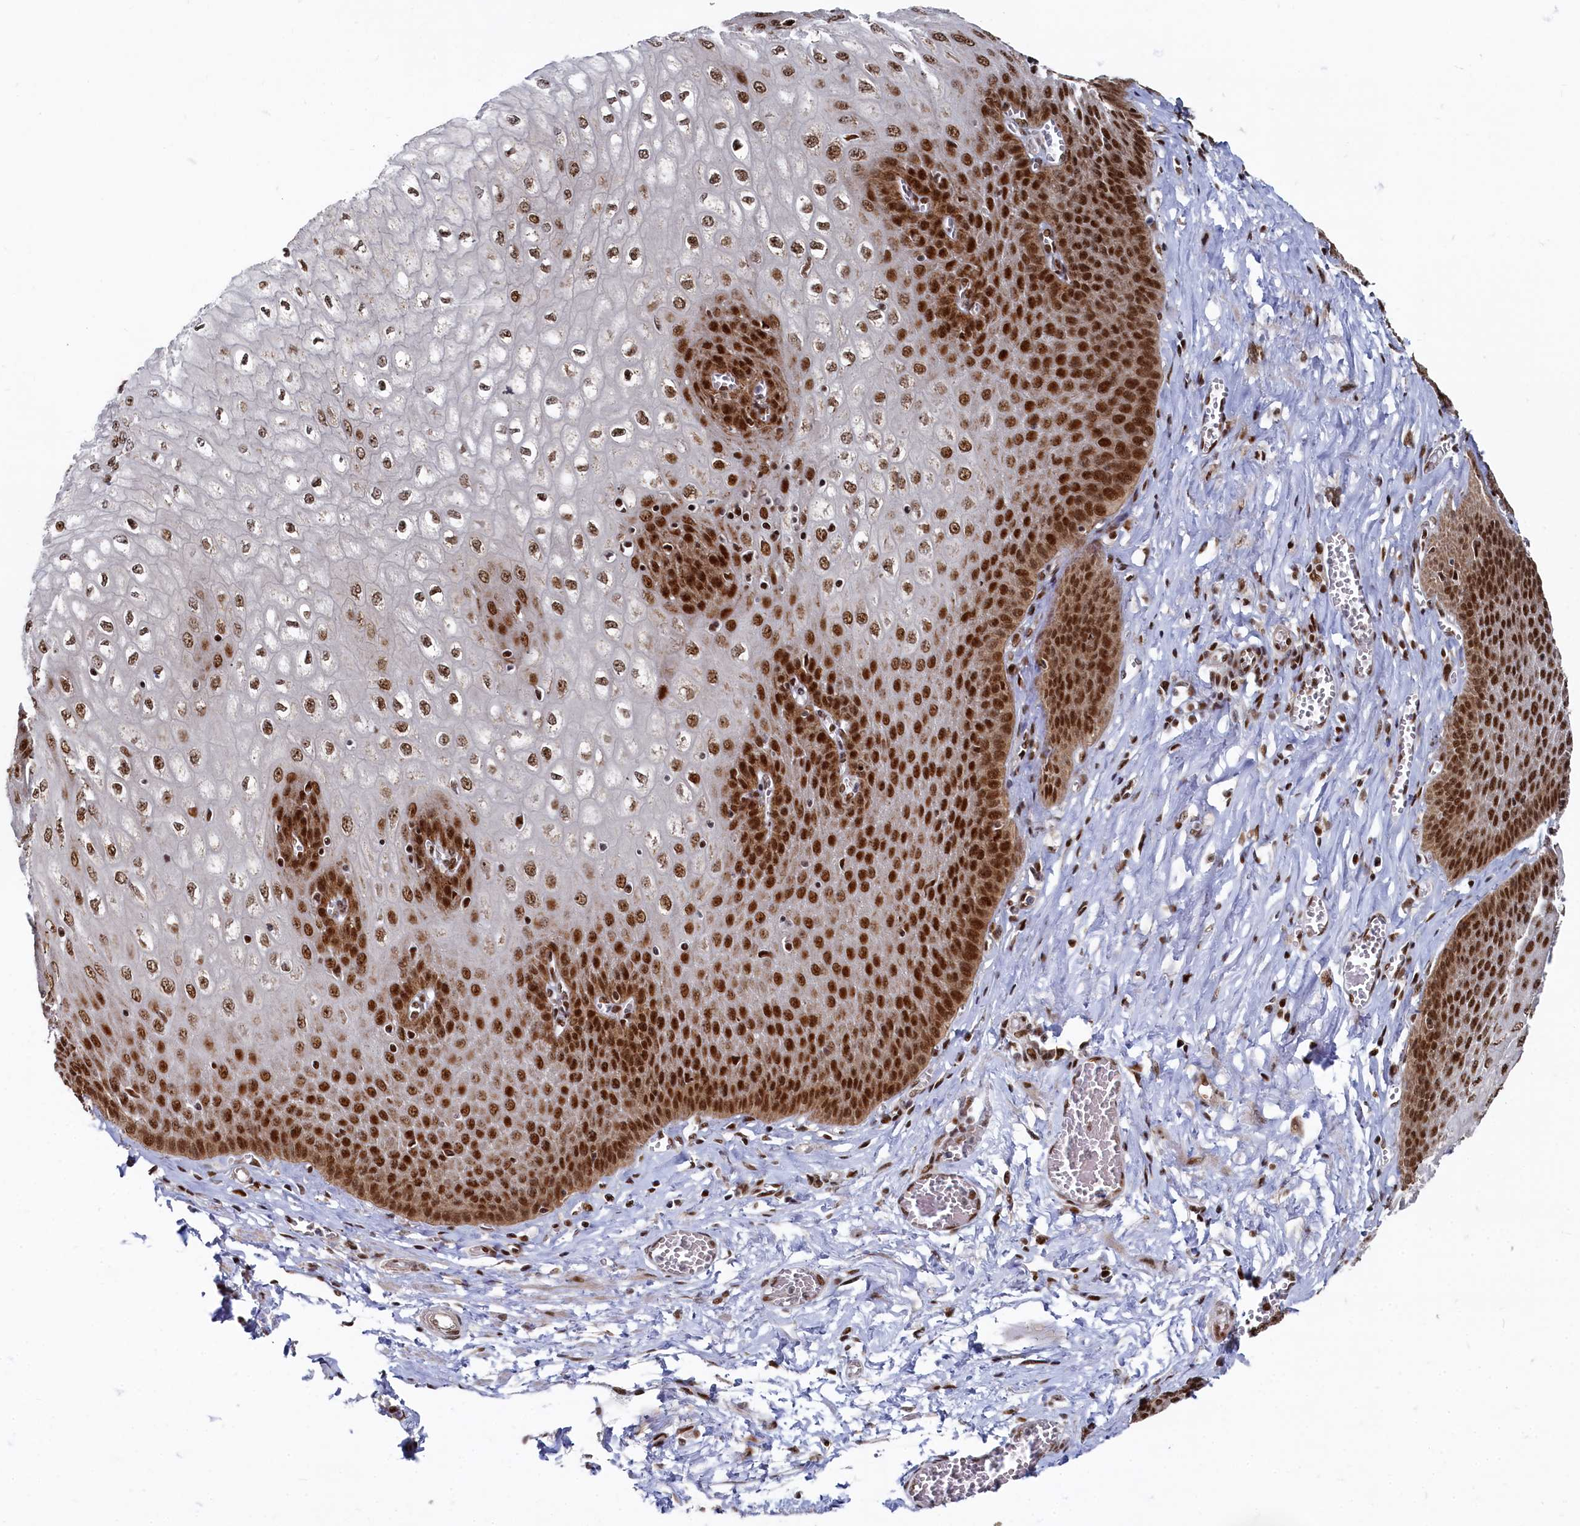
{"staining": {"intensity": "strong", "quantity": ">75%", "location": "cytoplasmic/membranous,nuclear"}, "tissue": "esophagus", "cell_type": "Squamous epithelial cells", "image_type": "normal", "snomed": [{"axis": "morphology", "description": "Normal tissue, NOS"}, {"axis": "topography", "description": "Esophagus"}], "caption": "Protein staining of normal esophagus demonstrates strong cytoplasmic/membranous,nuclear expression in approximately >75% of squamous epithelial cells.", "gene": "BUB3", "patient": {"sex": "male", "age": 60}}